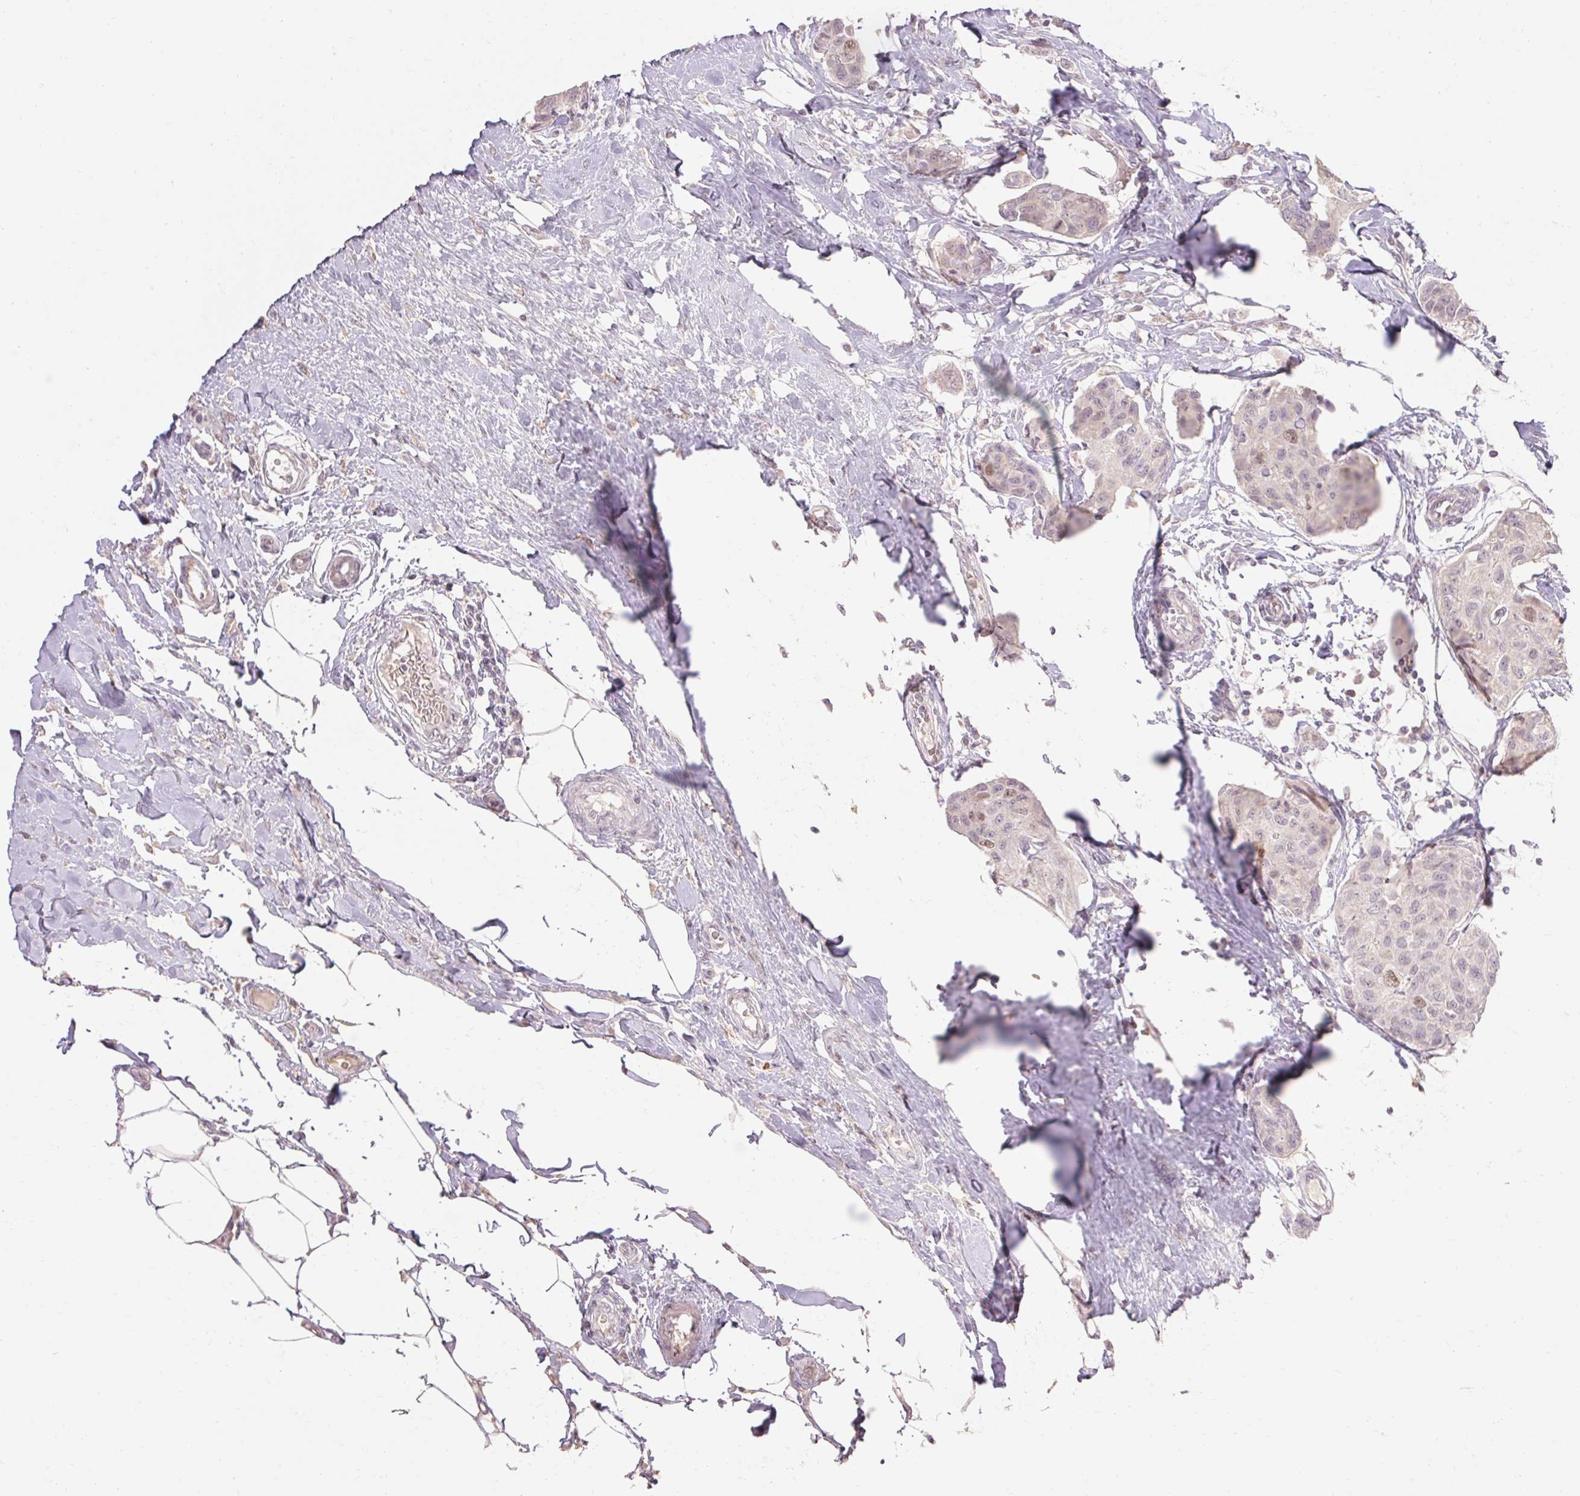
{"staining": {"intensity": "weak", "quantity": "<25%", "location": "nuclear"}, "tissue": "breast cancer", "cell_type": "Tumor cells", "image_type": "cancer", "snomed": [{"axis": "morphology", "description": "Duct carcinoma"}, {"axis": "topography", "description": "Breast"}], "caption": "Immunohistochemistry photomicrograph of breast infiltrating ductal carcinoma stained for a protein (brown), which displays no staining in tumor cells.", "gene": "SKP2", "patient": {"sex": "female", "age": 80}}